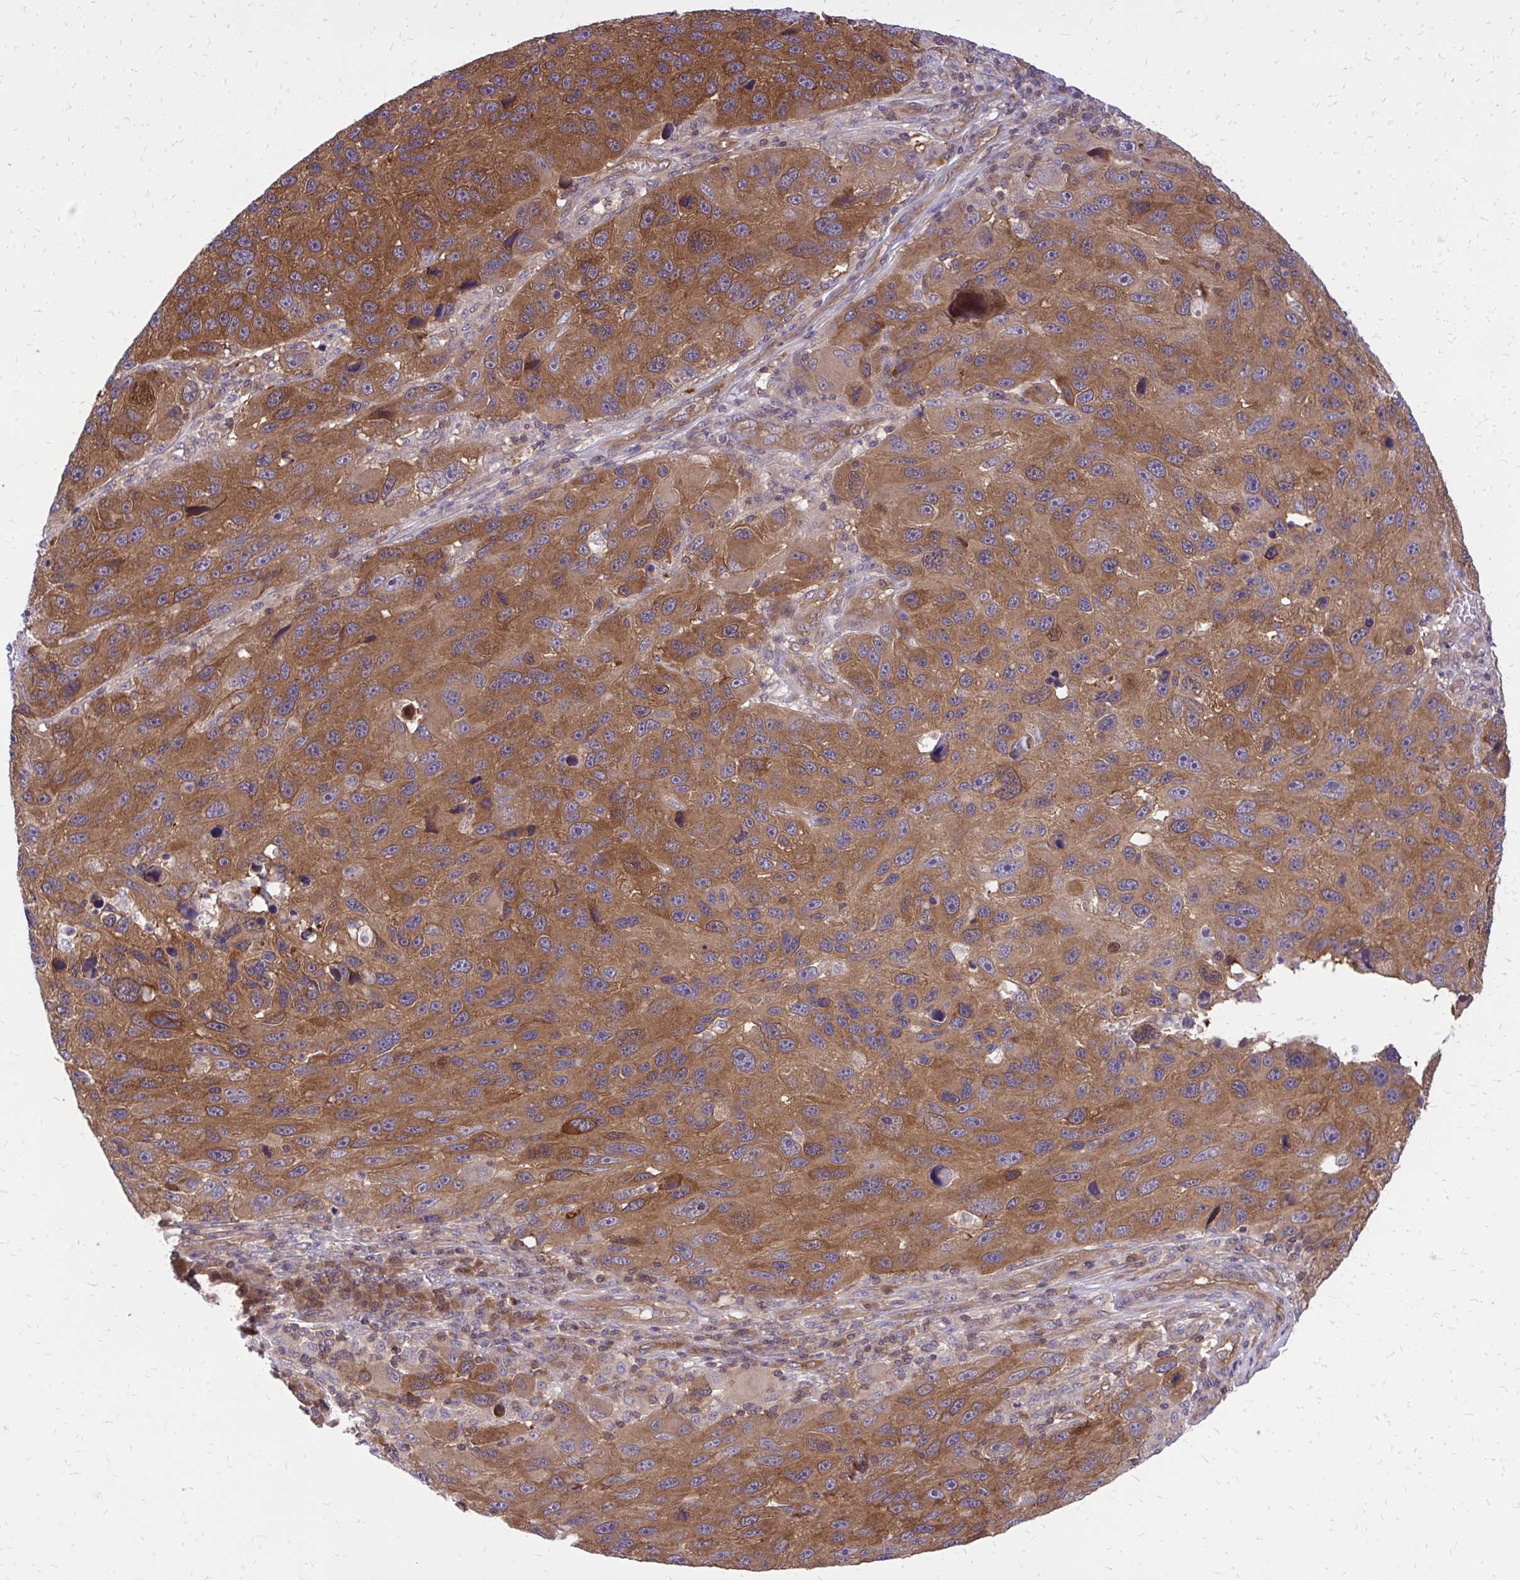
{"staining": {"intensity": "strong", "quantity": ">75%", "location": "cytoplasmic/membranous"}, "tissue": "melanoma", "cell_type": "Tumor cells", "image_type": "cancer", "snomed": [{"axis": "morphology", "description": "Malignant melanoma, NOS"}, {"axis": "topography", "description": "Skin"}], "caption": "Melanoma was stained to show a protein in brown. There is high levels of strong cytoplasmic/membranous expression in about >75% of tumor cells.", "gene": "PPP5C", "patient": {"sex": "male", "age": 53}}